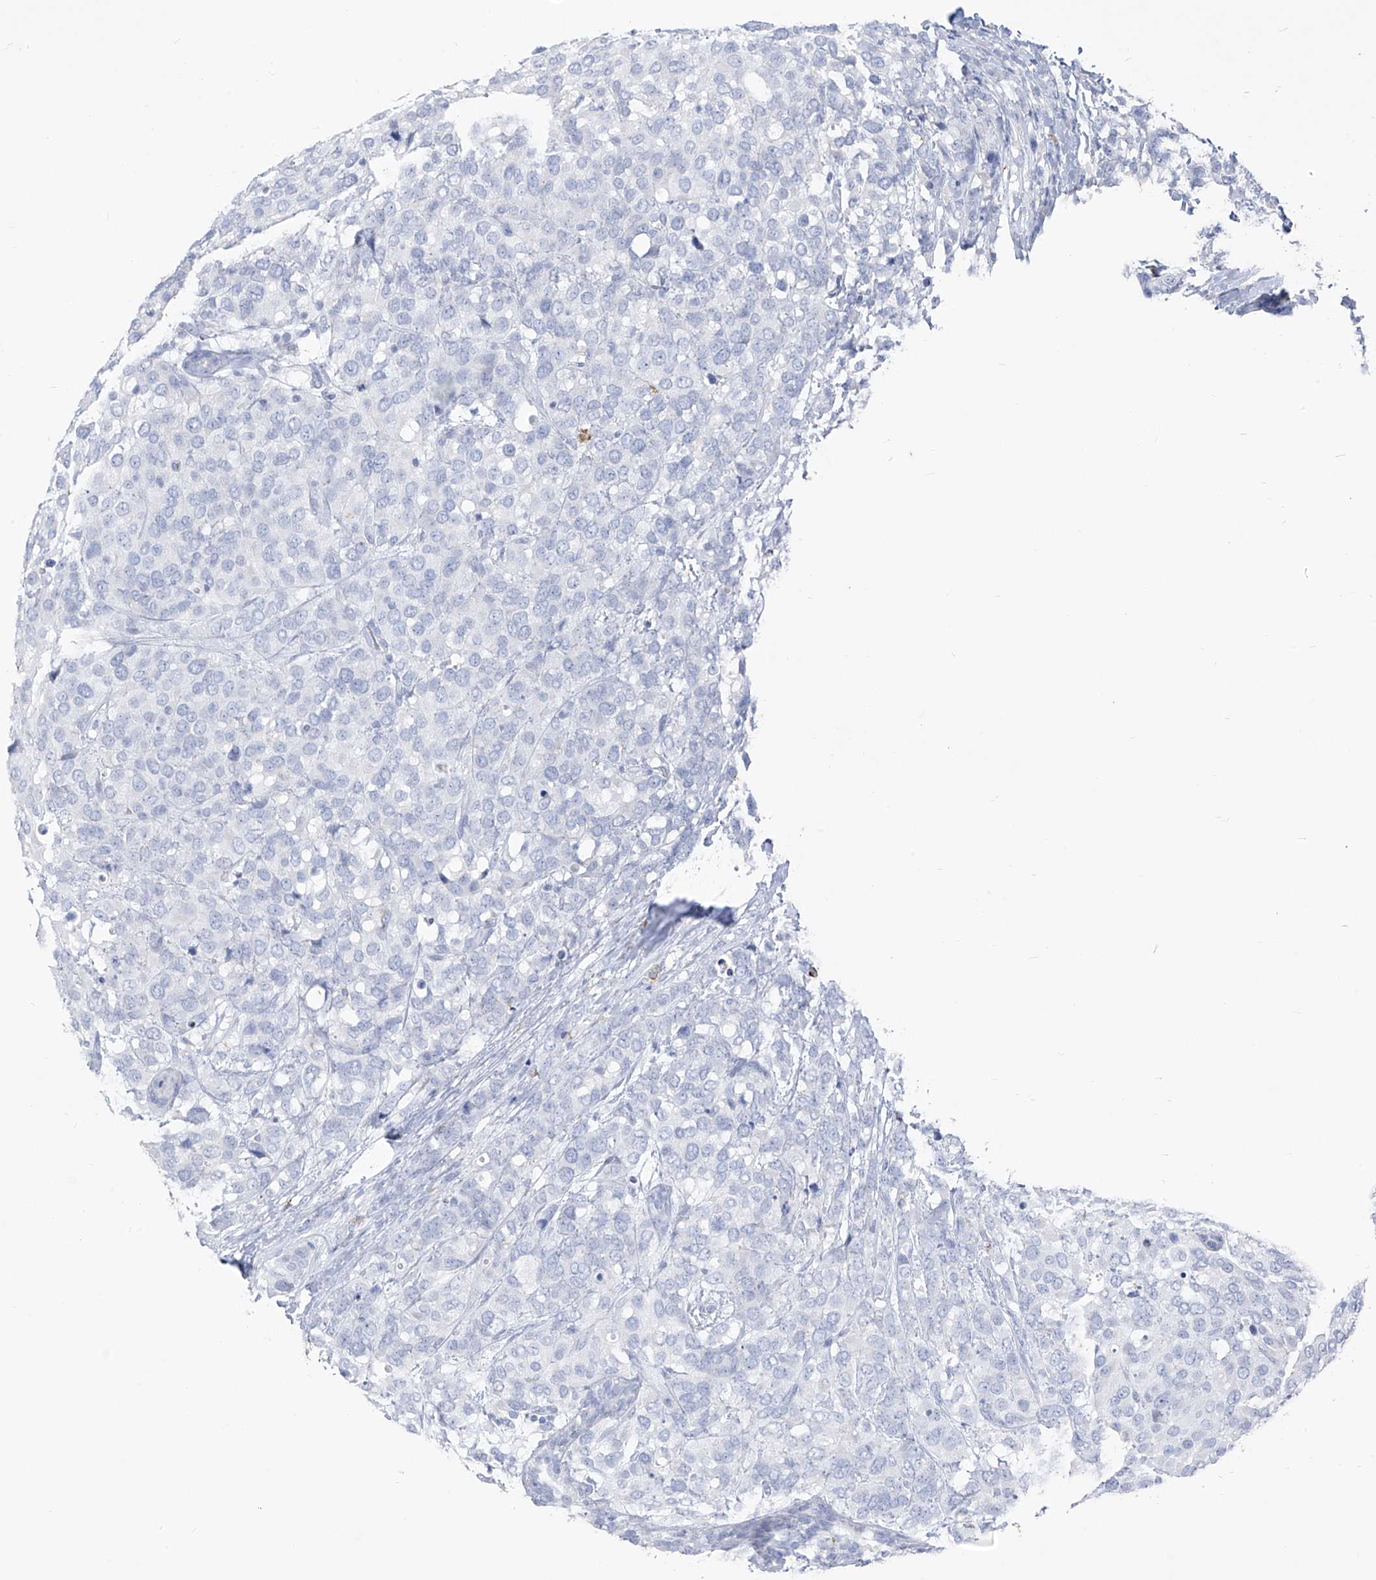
{"staining": {"intensity": "negative", "quantity": "none", "location": "none"}, "tissue": "breast cancer", "cell_type": "Tumor cells", "image_type": "cancer", "snomed": [{"axis": "morphology", "description": "Lobular carcinoma"}, {"axis": "topography", "description": "Breast"}], "caption": "The image displays no staining of tumor cells in breast cancer. Nuclei are stained in blue.", "gene": "CX3CR1", "patient": {"sex": "female", "age": 59}}